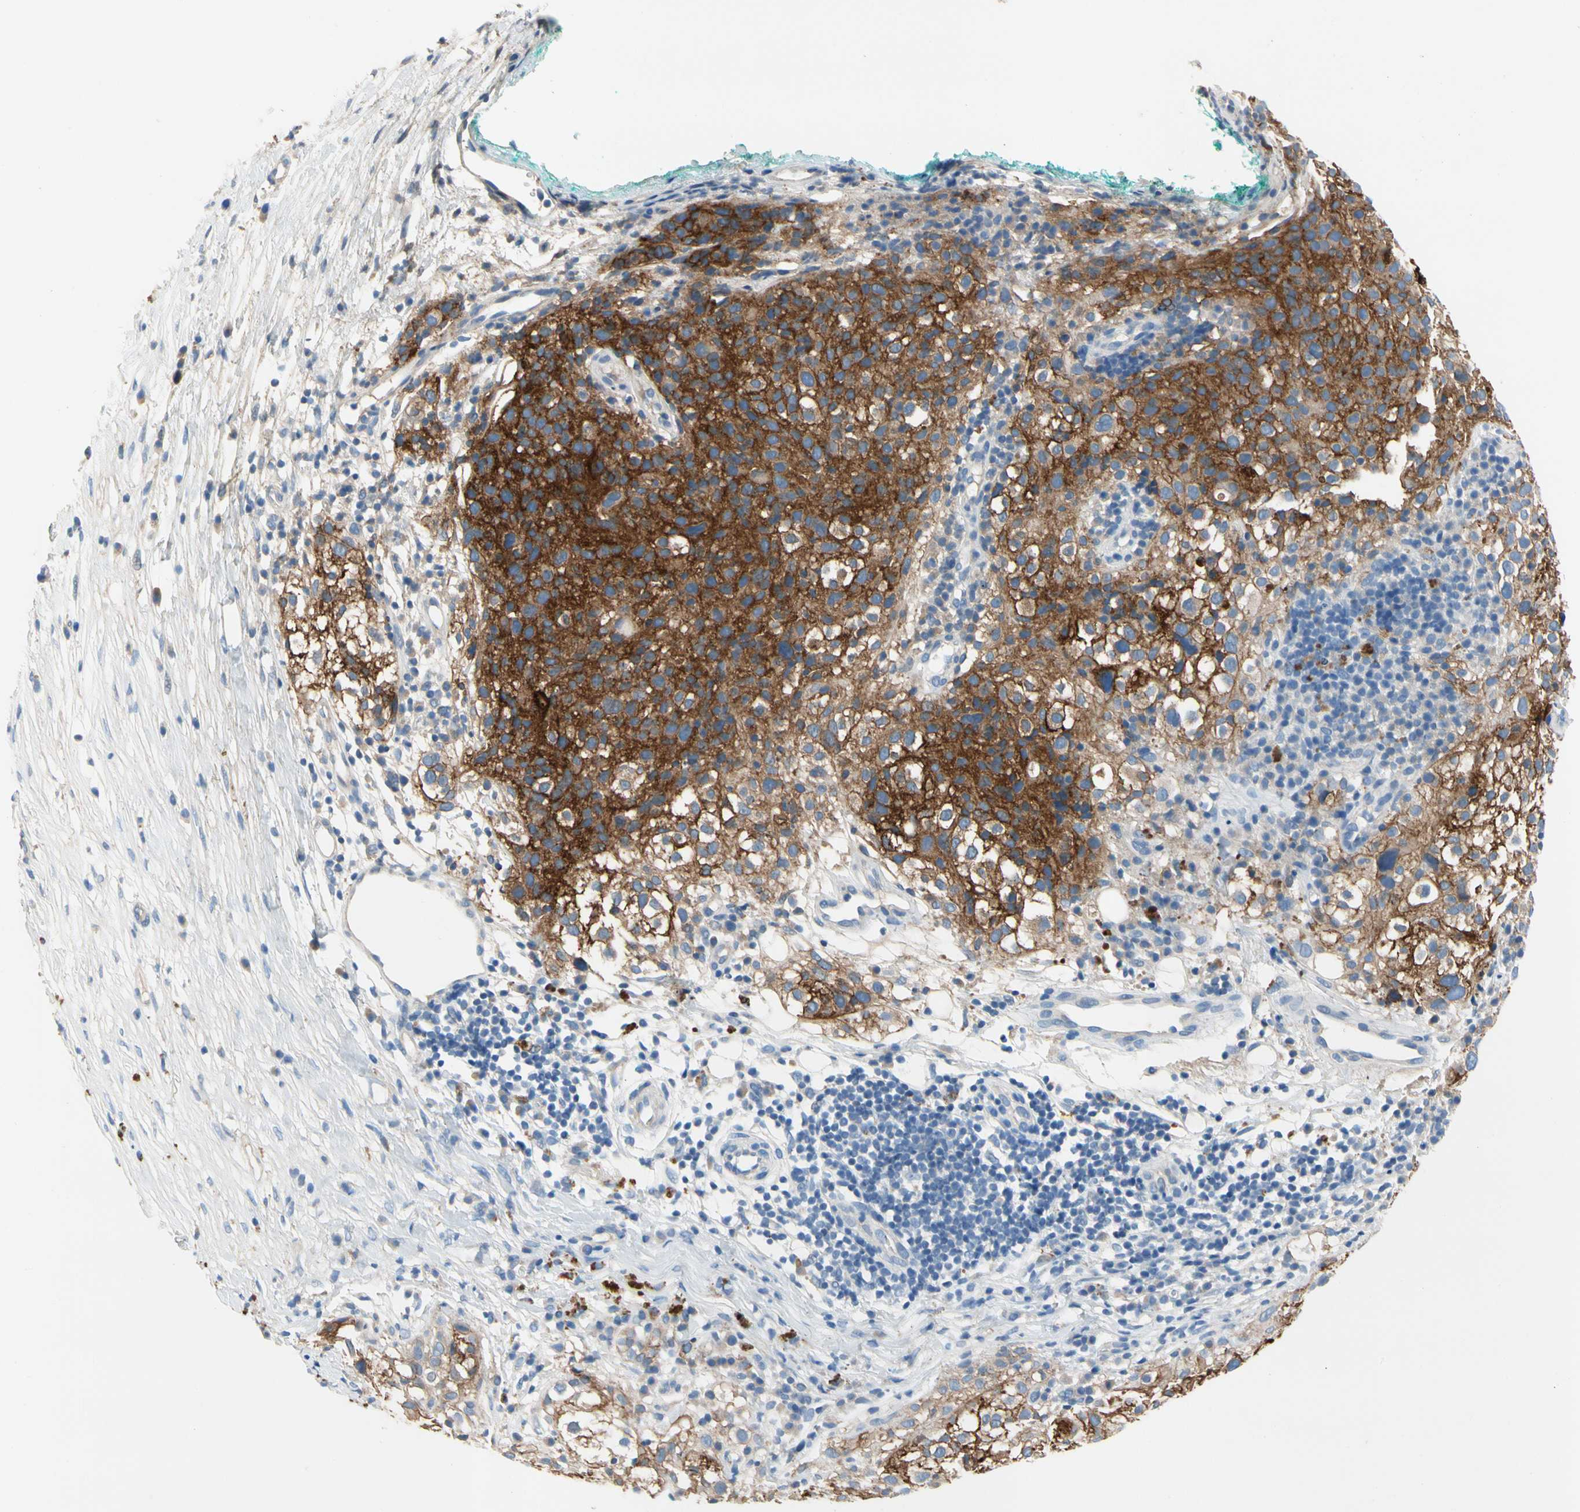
{"staining": {"intensity": "moderate", "quantity": ">75%", "location": "cytoplasmic/membranous"}, "tissue": "melanoma", "cell_type": "Tumor cells", "image_type": "cancer", "snomed": [{"axis": "morphology", "description": "Necrosis, NOS"}, {"axis": "morphology", "description": "Malignant melanoma, NOS"}, {"axis": "topography", "description": "Skin"}], "caption": "Moderate cytoplasmic/membranous expression for a protein is appreciated in about >75% of tumor cells of malignant melanoma using IHC.", "gene": "CA14", "patient": {"sex": "female", "age": 87}}